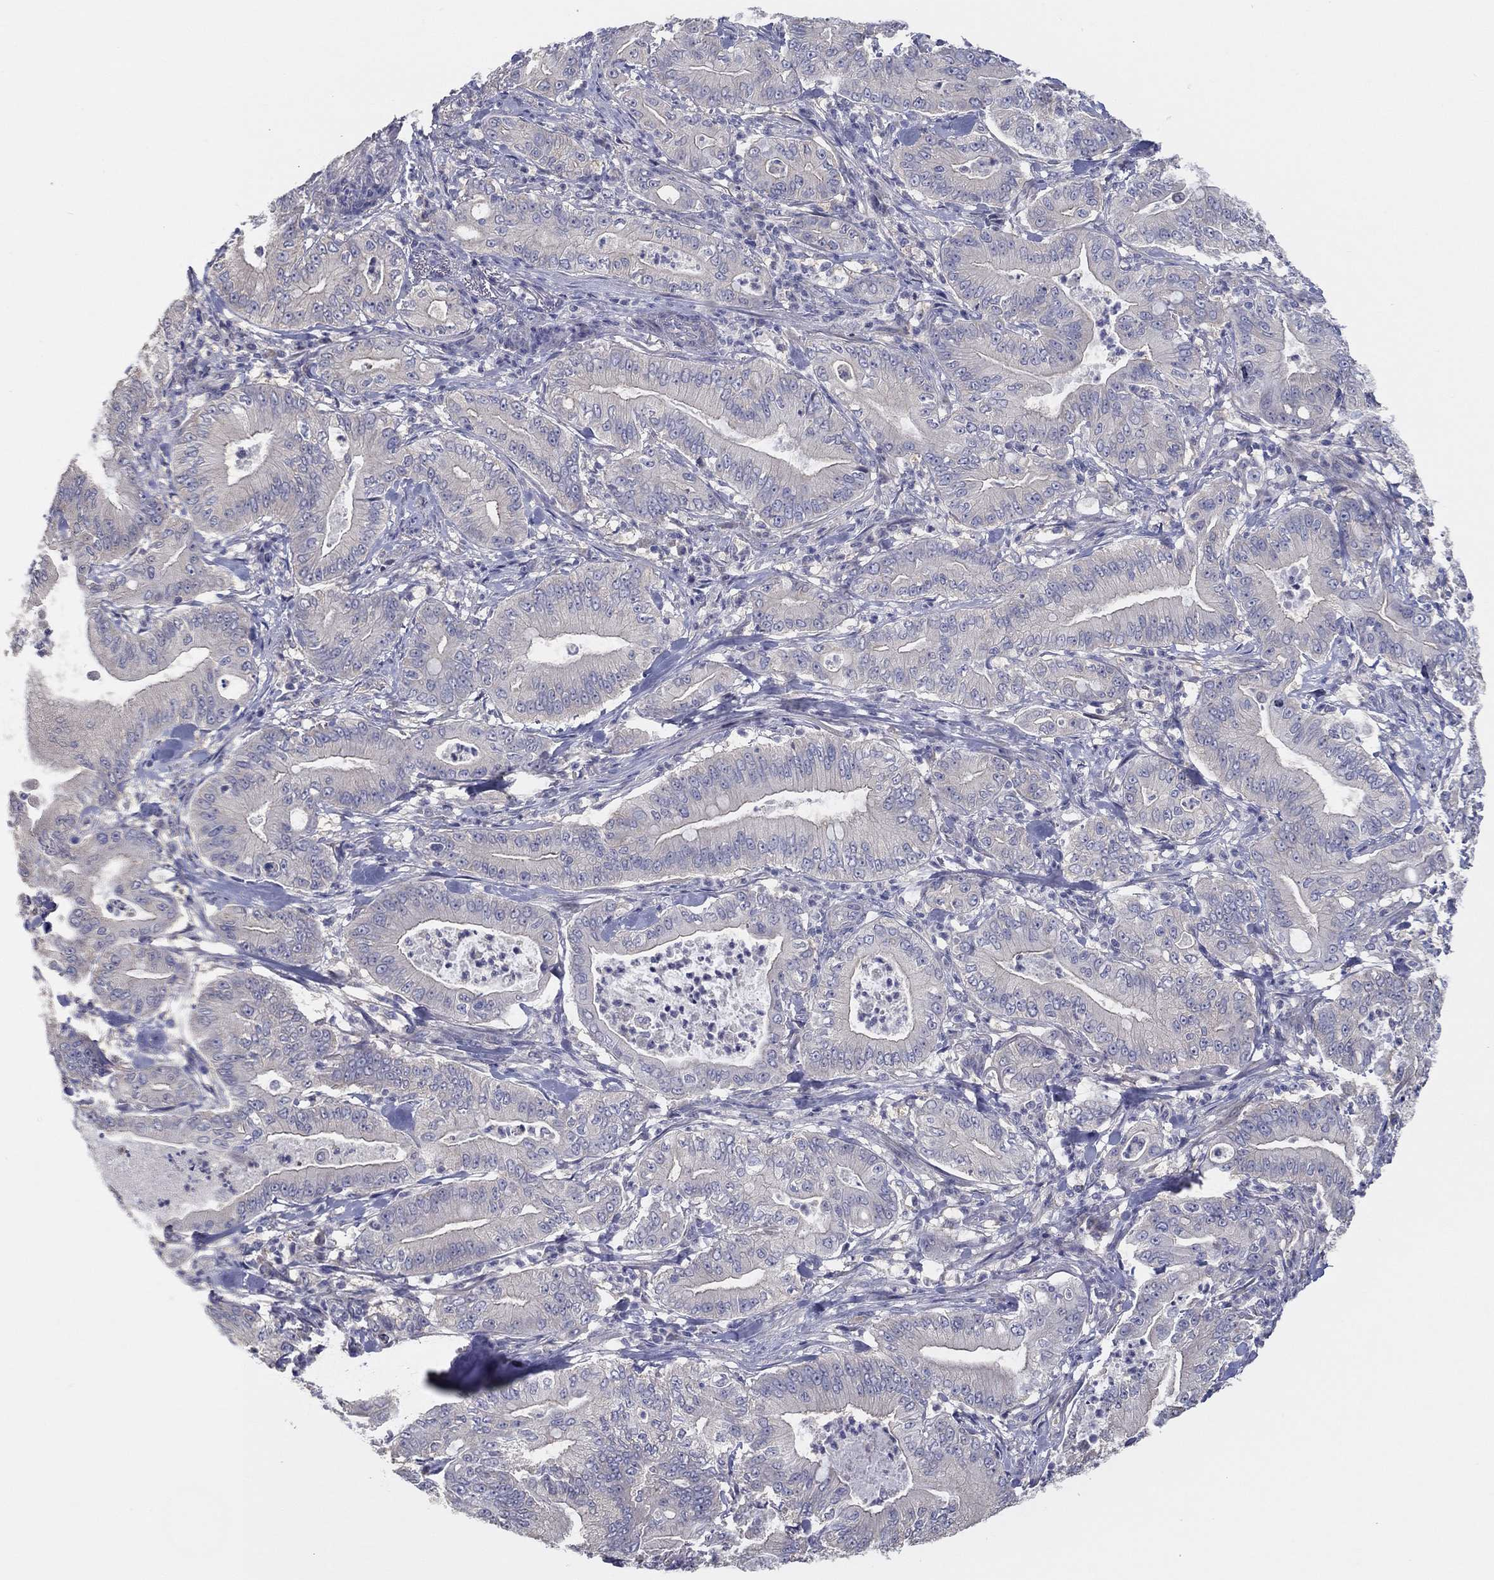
{"staining": {"intensity": "negative", "quantity": "none", "location": "none"}, "tissue": "pancreatic cancer", "cell_type": "Tumor cells", "image_type": "cancer", "snomed": [{"axis": "morphology", "description": "Adenocarcinoma, NOS"}, {"axis": "topography", "description": "Pancreas"}], "caption": "Immunohistochemistry micrograph of pancreatic cancer (adenocarcinoma) stained for a protein (brown), which reveals no expression in tumor cells.", "gene": "DOCK3", "patient": {"sex": "male", "age": 71}}